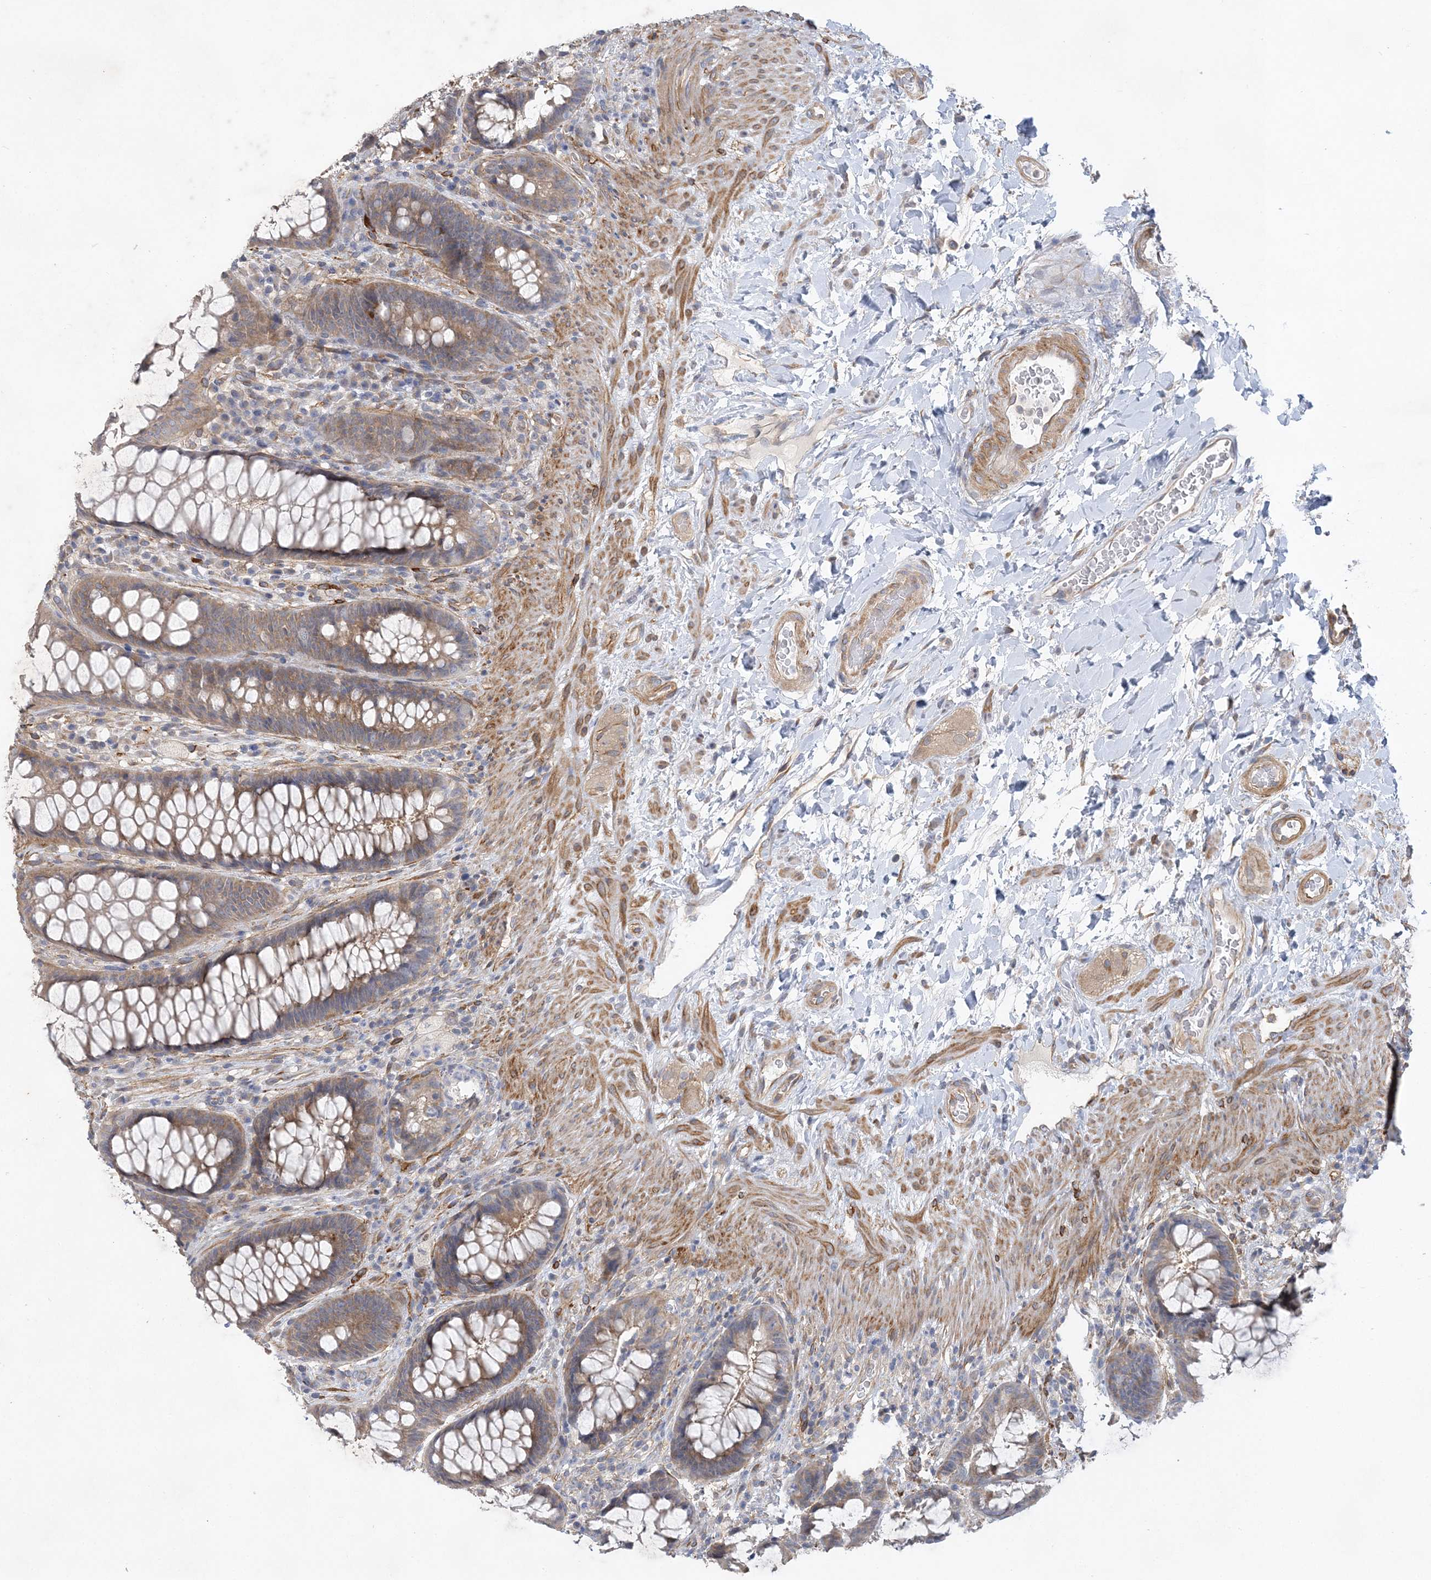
{"staining": {"intensity": "weak", "quantity": ">75%", "location": "cytoplasmic/membranous"}, "tissue": "rectum", "cell_type": "Glandular cells", "image_type": "normal", "snomed": [{"axis": "morphology", "description": "Normal tissue, NOS"}, {"axis": "topography", "description": "Rectum"}], "caption": "DAB immunohistochemical staining of normal rectum shows weak cytoplasmic/membranous protein expression in approximately >75% of glandular cells.", "gene": "MAP4K5", "patient": {"sex": "female", "age": 46}}